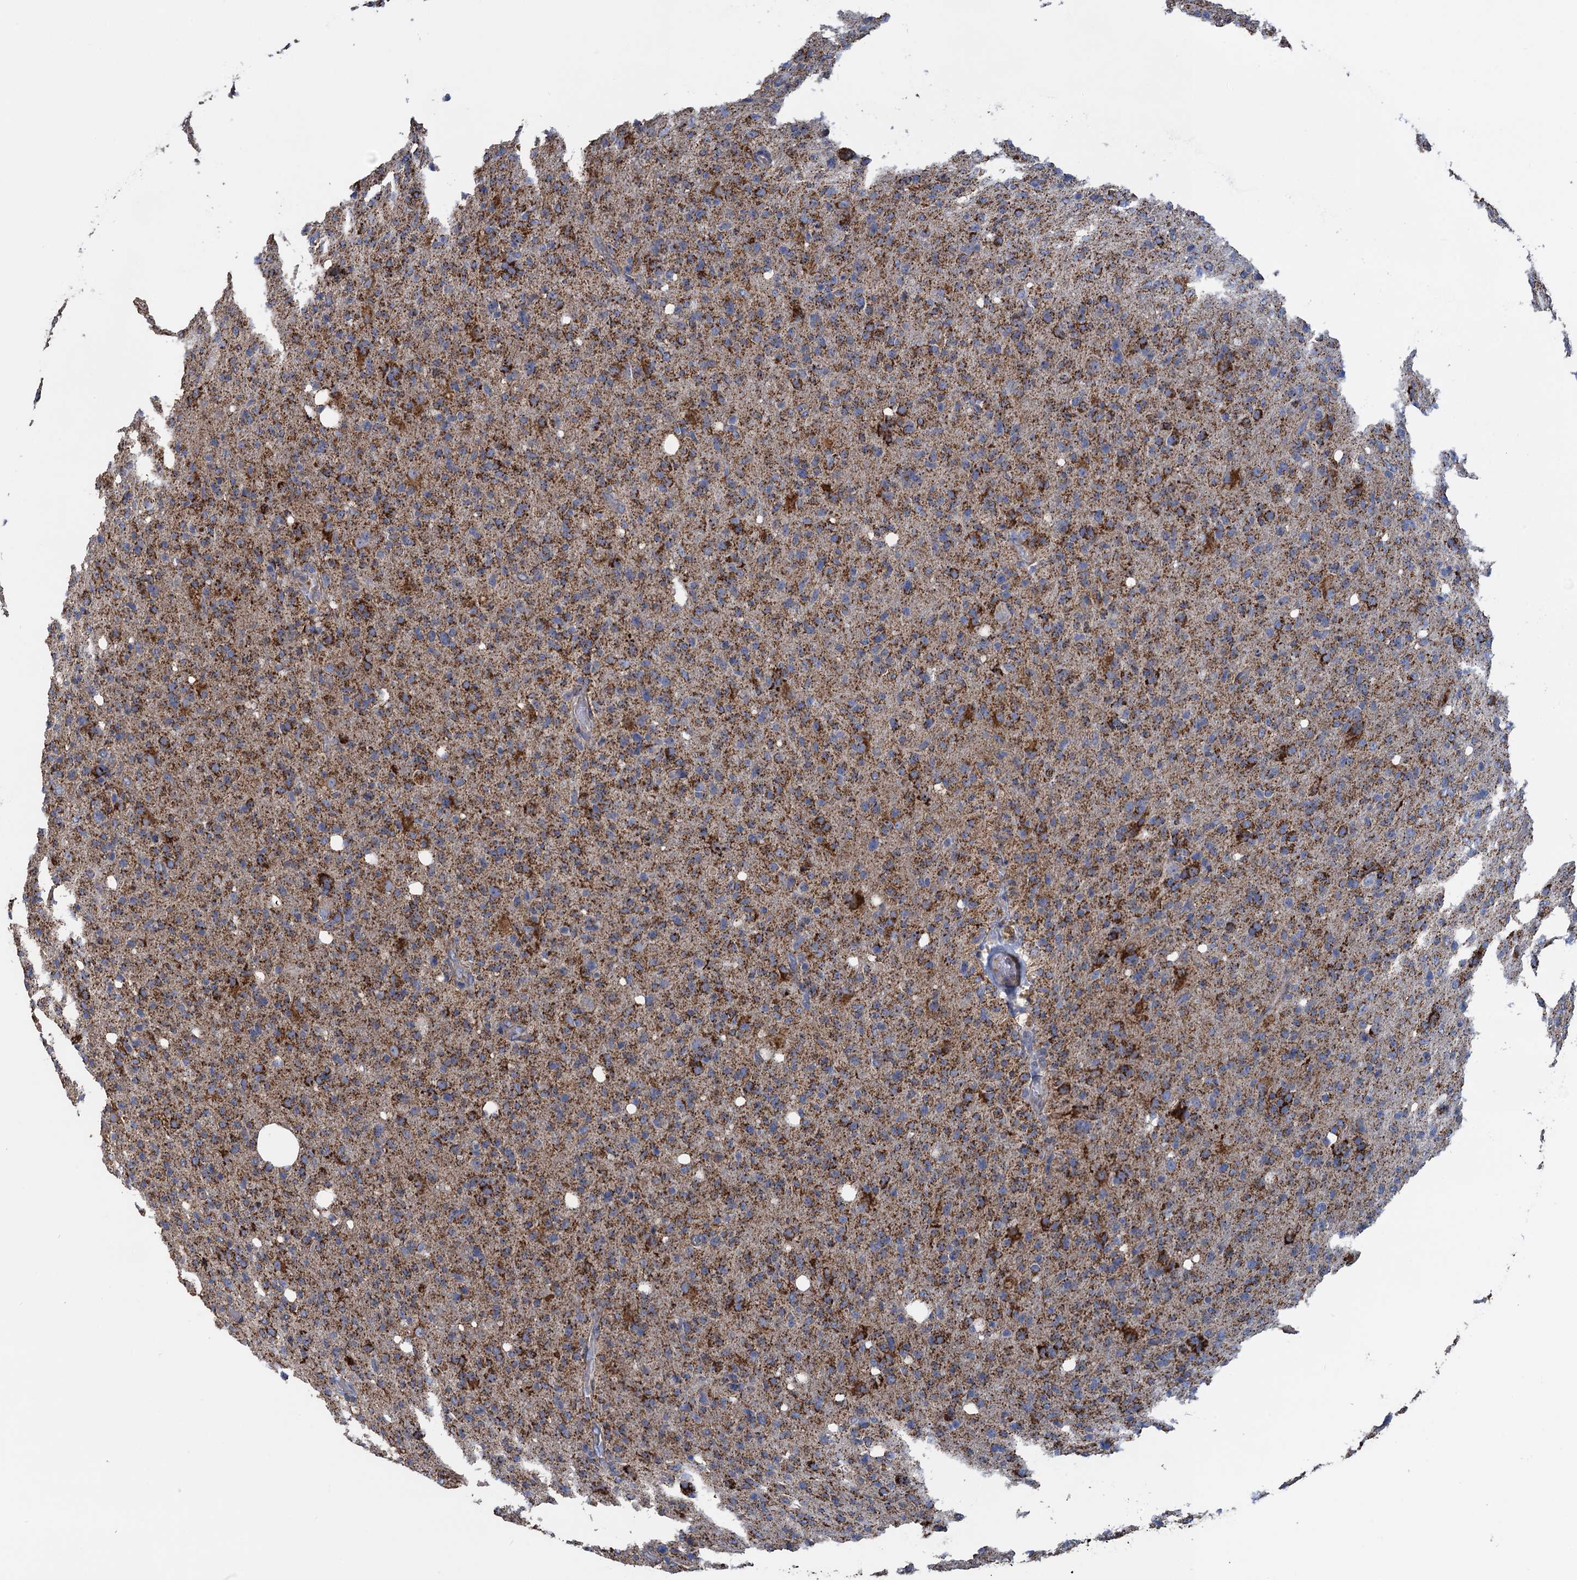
{"staining": {"intensity": "strong", "quantity": "25%-75%", "location": "cytoplasmic/membranous"}, "tissue": "glioma", "cell_type": "Tumor cells", "image_type": "cancer", "snomed": [{"axis": "morphology", "description": "Glioma, malignant, High grade"}, {"axis": "topography", "description": "Brain"}], "caption": "This photomicrograph reveals glioma stained with immunohistochemistry to label a protein in brown. The cytoplasmic/membranous of tumor cells show strong positivity for the protein. Nuclei are counter-stained blue.", "gene": "GCSH", "patient": {"sex": "female", "age": 57}}